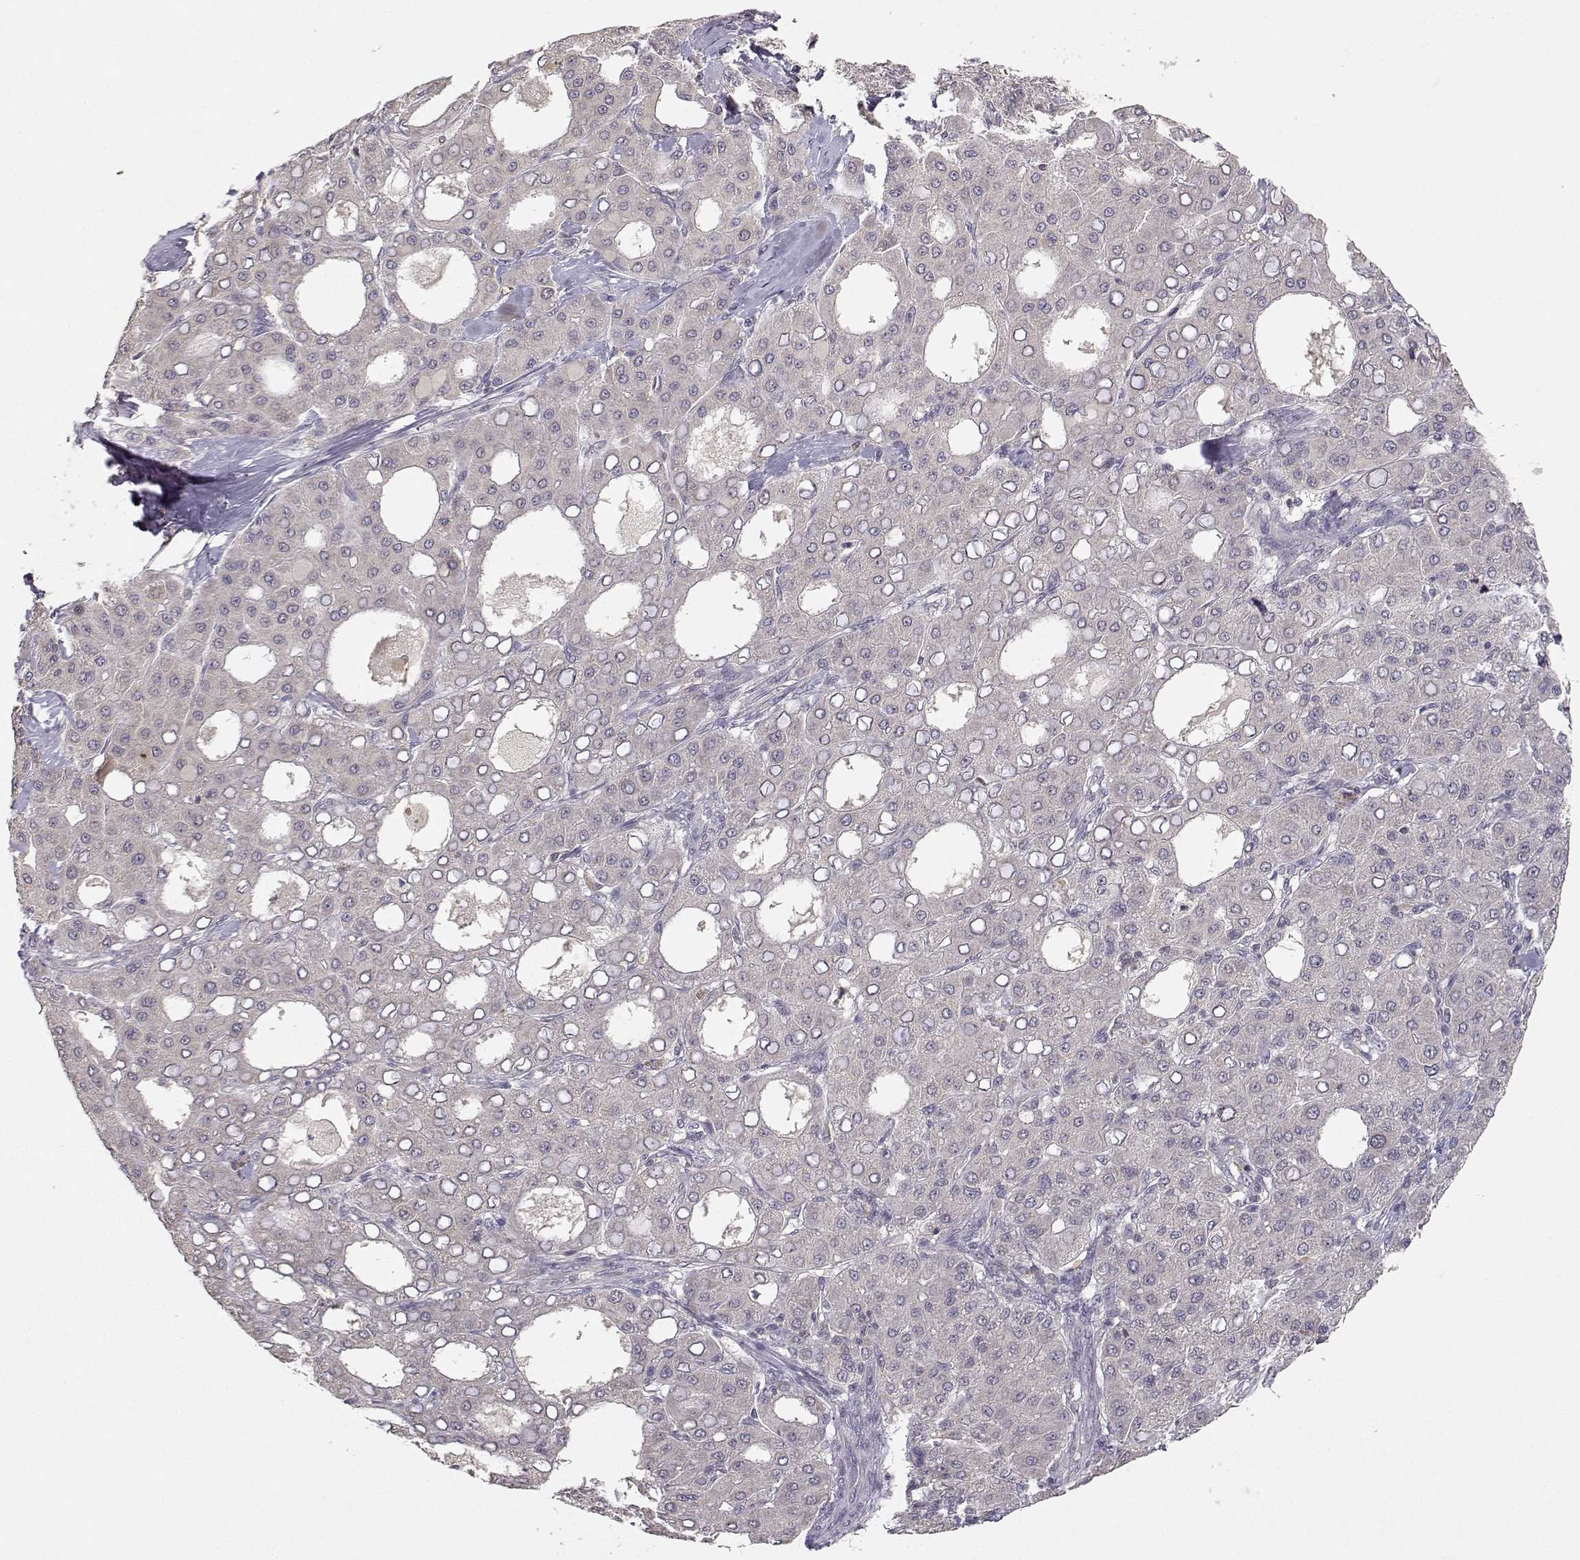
{"staining": {"intensity": "negative", "quantity": "none", "location": "none"}, "tissue": "liver cancer", "cell_type": "Tumor cells", "image_type": "cancer", "snomed": [{"axis": "morphology", "description": "Carcinoma, Hepatocellular, NOS"}, {"axis": "topography", "description": "Liver"}], "caption": "This is an IHC photomicrograph of liver cancer. There is no positivity in tumor cells.", "gene": "RAD51", "patient": {"sex": "male", "age": 65}}